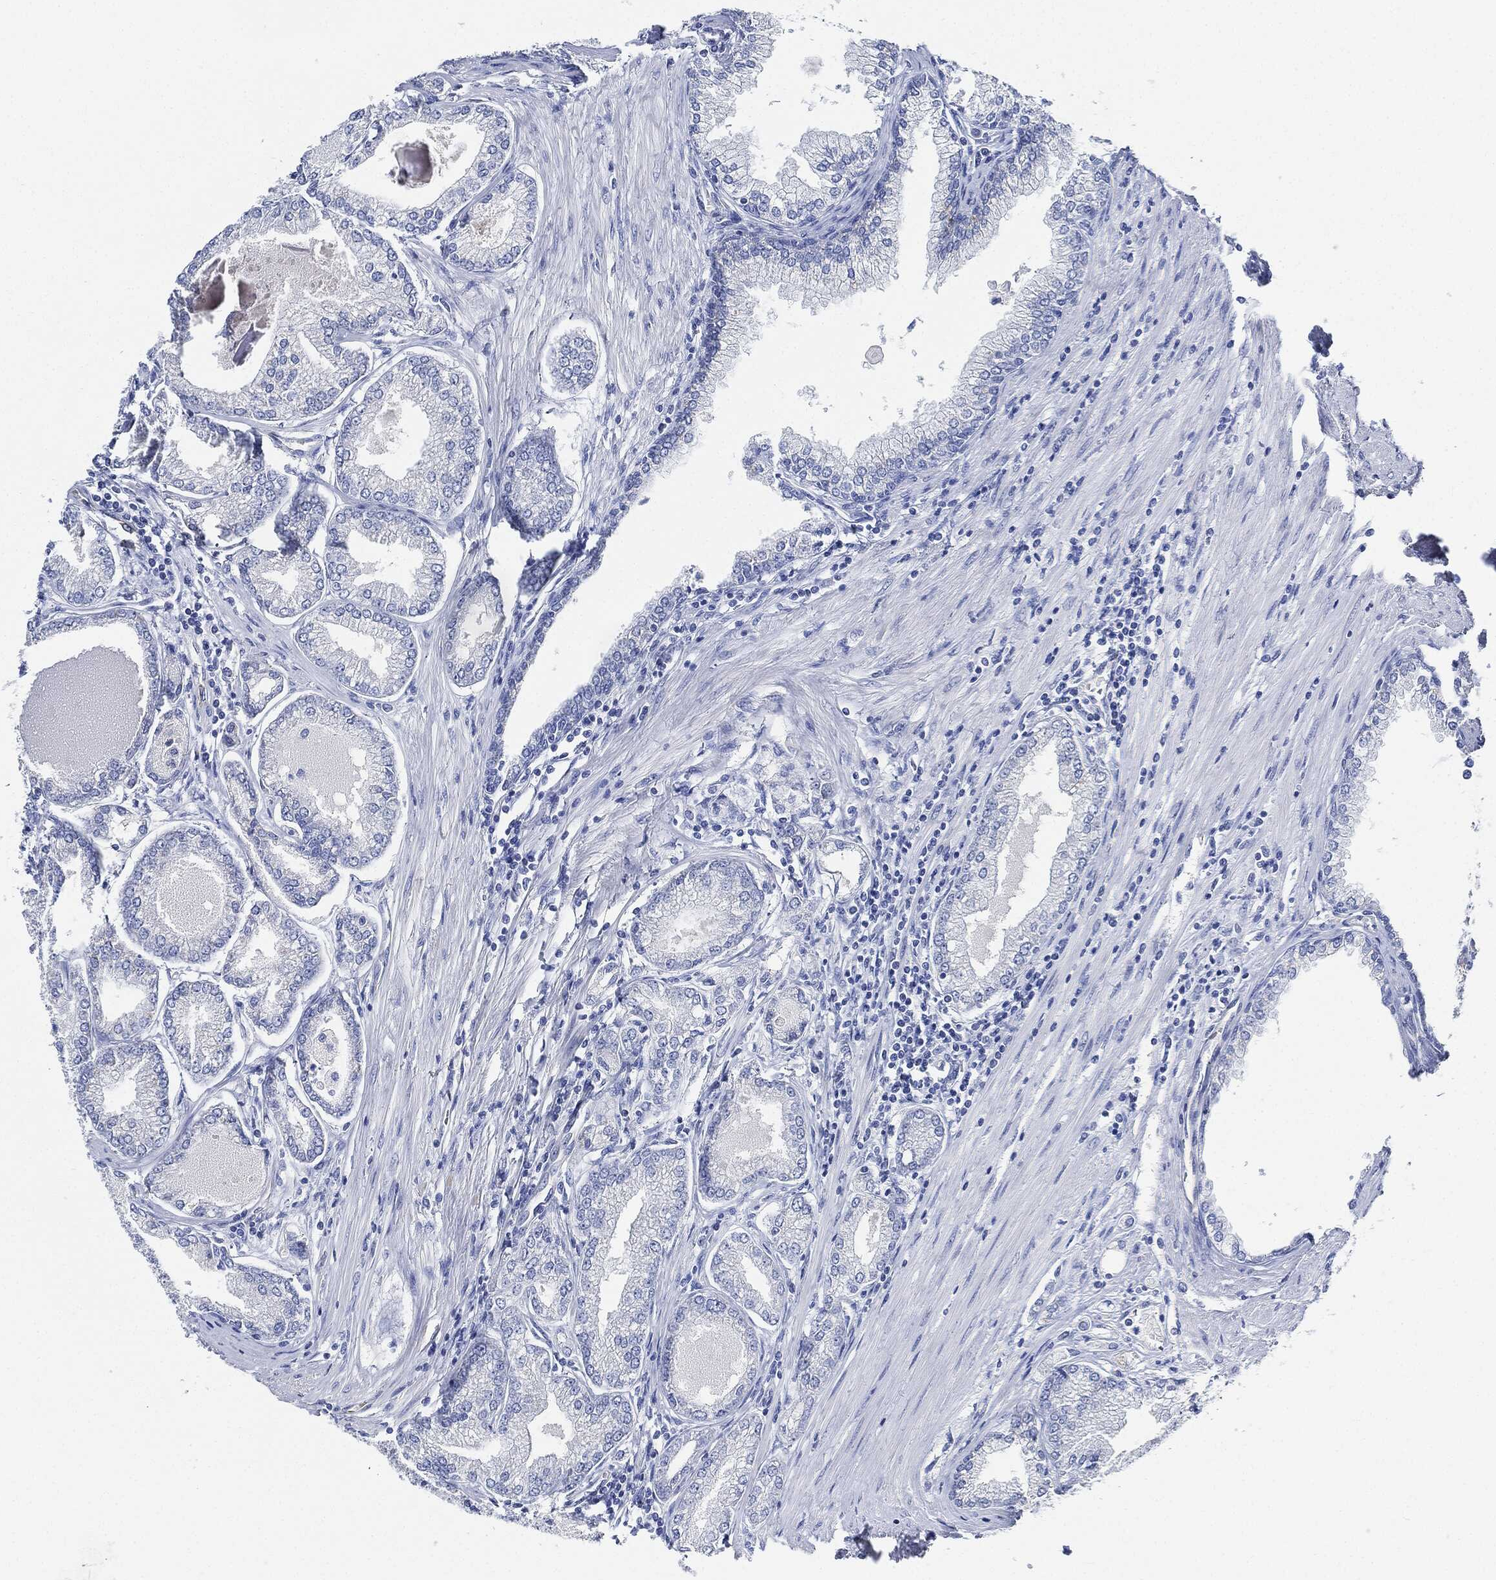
{"staining": {"intensity": "negative", "quantity": "none", "location": "none"}, "tissue": "prostate cancer", "cell_type": "Tumor cells", "image_type": "cancer", "snomed": [{"axis": "morphology", "description": "Adenocarcinoma, Low grade"}, {"axis": "topography", "description": "Prostate"}], "caption": "Tumor cells show no significant positivity in adenocarcinoma (low-grade) (prostate).", "gene": "THSD1", "patient": {"sex": "male", "age": 72}}